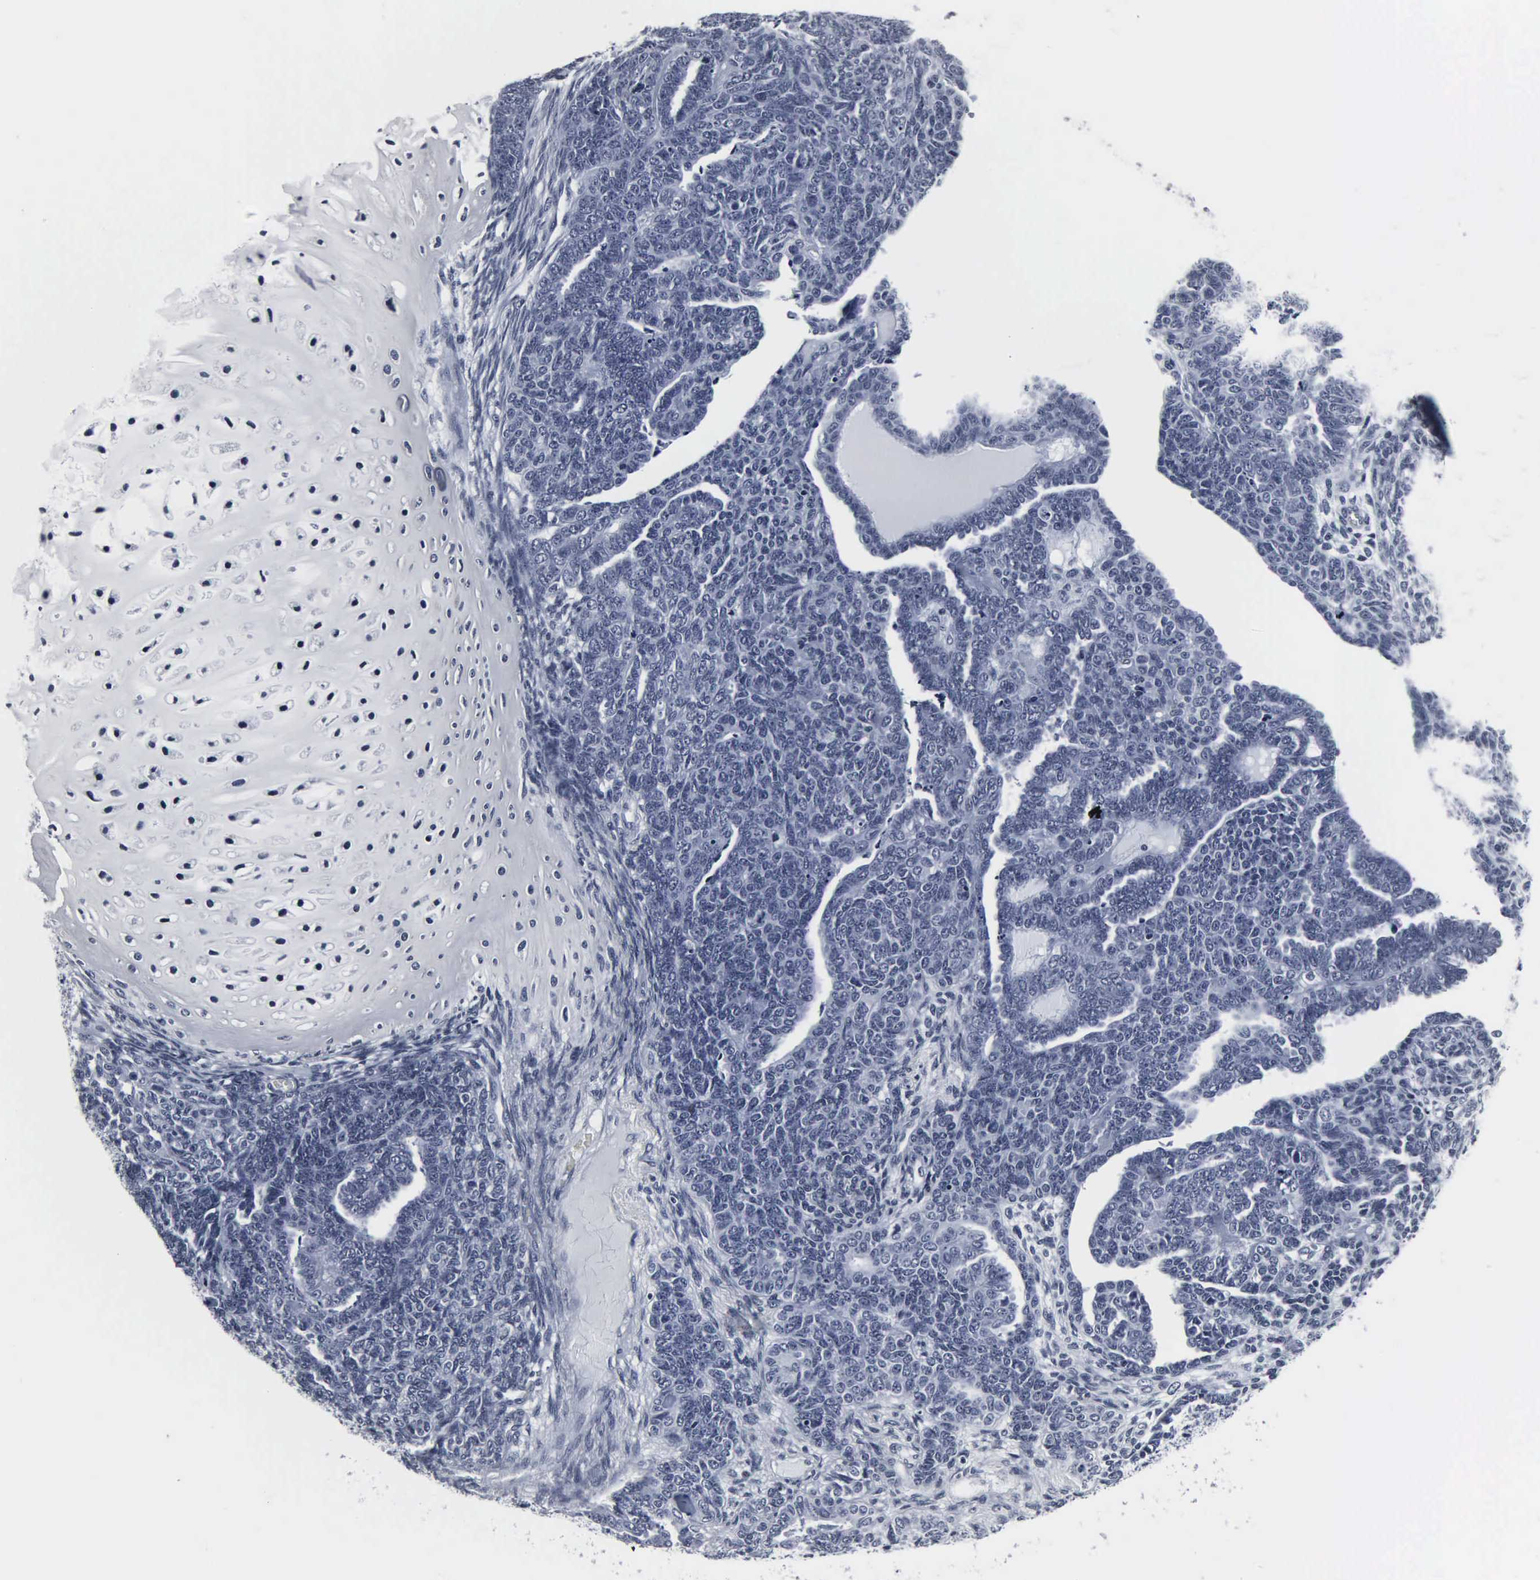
{"staining": {"intensity": "negative", "quantity": "none", "location": "none"}, "tissue": "endometrial cancer", "cell_type": "Tumor cells", "image_type": "cancer", "snomed": [{"axis": "morphology", "description": "Neoplasm, malignant, NOS"}, {"axis": "topography", "description": "Endometrium"}], "caption": "Immunohistochemical staining of human endometrial cancer (malignant neoplasm) reveals no significant expression in tumor cells.", "gene": "DGCR2", "patient": {"sex": "female", "age": 74}}